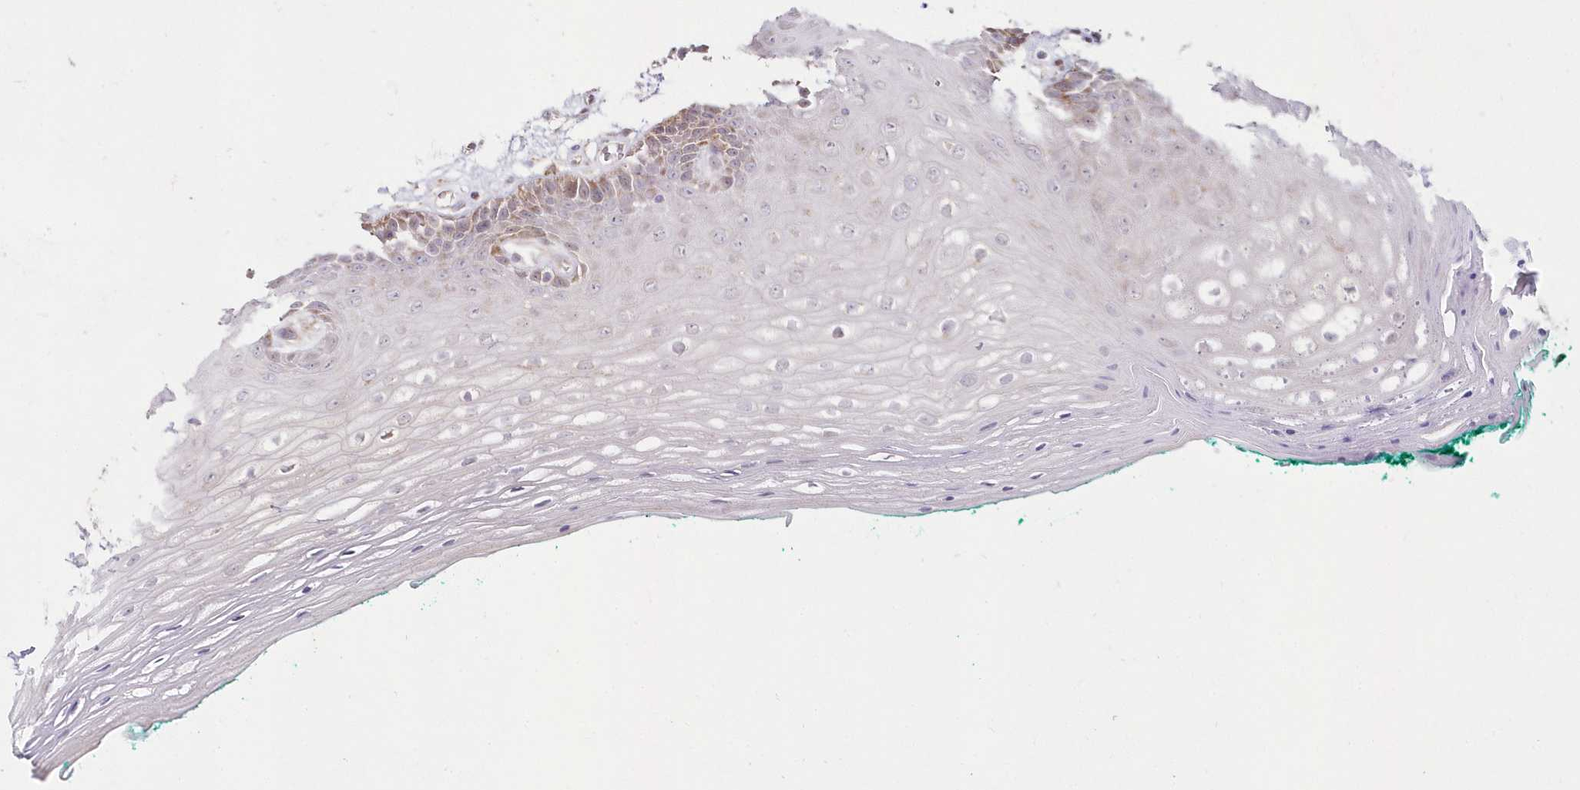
{"staining": {"intensity": "moderate", "quantity": "<25%", "location": "cytoplasmic/membranous"}, "tissue": "oral mucosa", "cell_type": "Squamous epithelial cells", "image_type": "normal", "snomed": [{"axis": "morphology", "description": "Normal tissue, NOS"}, {"axis": "topography", "description": "Skeletal muscle"}, {"axis": "topography", "description": "Oral tissue"}, {"axis": "topography", "description": "Peripheral nerve tissue"}], "caption": "This is a photomicrograph of immunohistochemistry (IHC) staining of benign oral mucosa, which shows moderate staining in the cytoplasmic/membranous of squamous epithelial cells.", "gene": "IMPA1", "patient": {"sex": "female", "age": 84}}